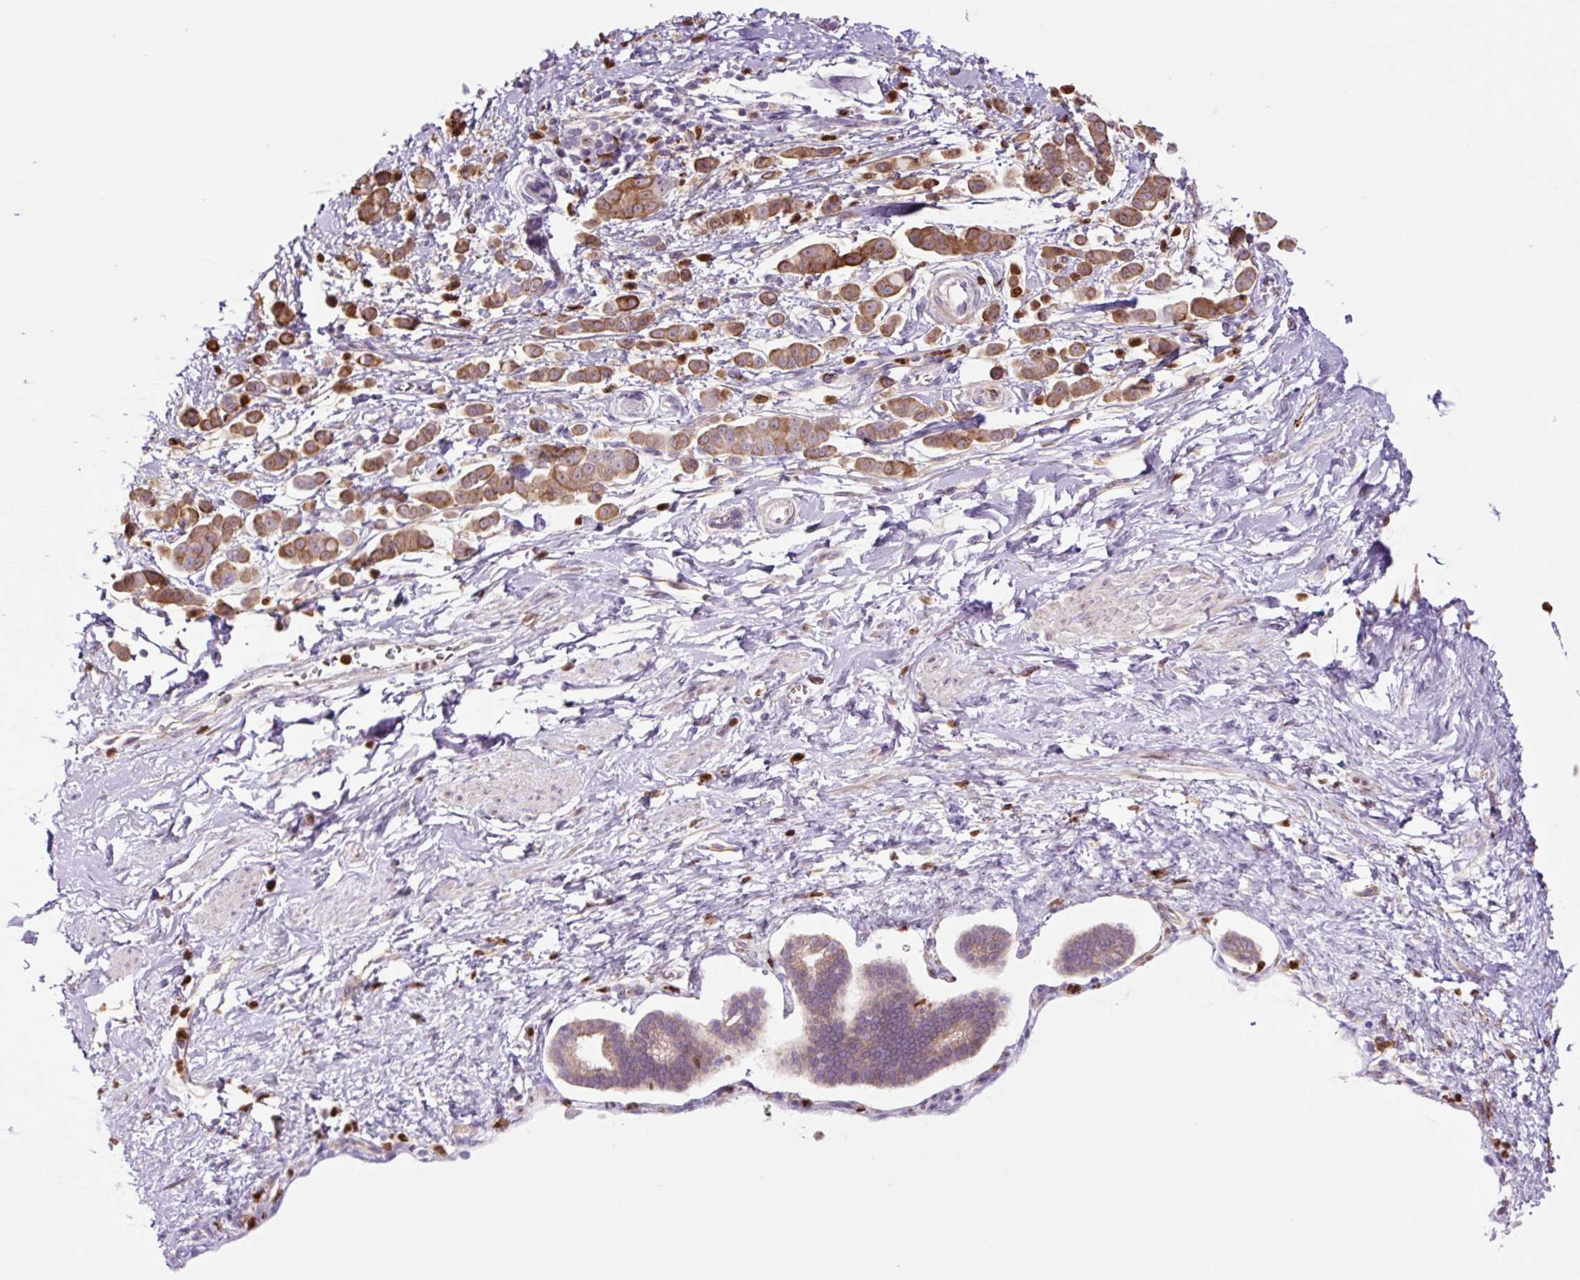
{"staining": {"intensity": "moderate", "quantity": ">75%", "location": "cytoplasmic/membranous"}, "tissue": "pancreatic cancer", "cell_type": "Tumor cells", "image_type": "cancer", "snomed": [{"axis": "morphology", "description": "Normal tissue, NOS"}, {"axis": "morphology", "description": "Adenocarcinoma, NOS"}, {"axis": "topography", "description": "Pancreas"}], "caption": "Approximately >75% of tumor cells in adenocarcinoma (pancreatic) exhibit moderate cytoplasmic/membranous protein staining as visualized by brown immunohistochemical staining.", "gene": "SPI1", "patient": {"sex": "female", "age": 64}}